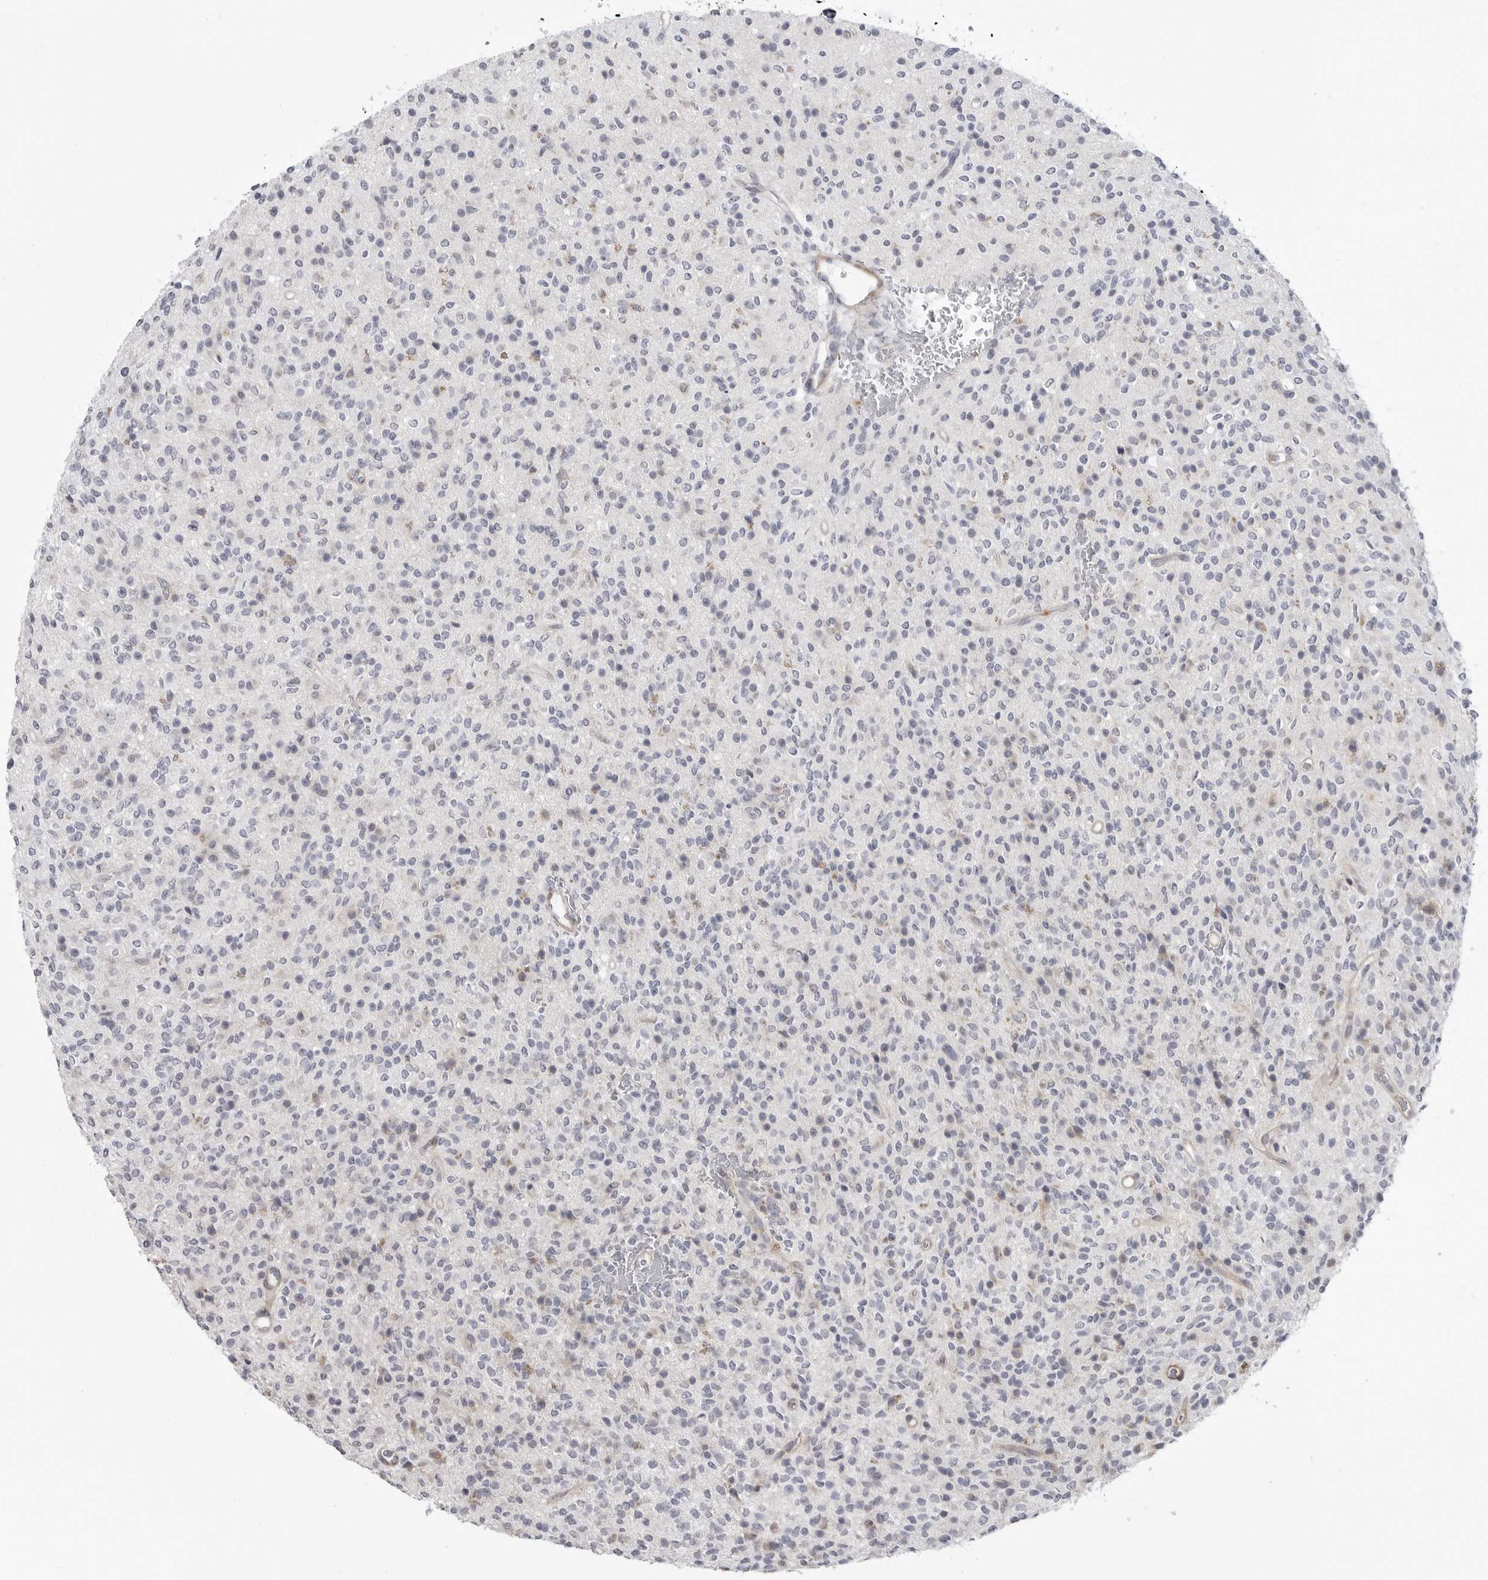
{"staining": {"intensity": "negative", "quantity": "none", "location": "none"}, "tissue": "glioma", "cell_type": "Tumor cells", "image_type": "cancer", "snomed": [{"axis": "morphology", "description": "Glioma, malignant, High grade"}, {"axis": "topography", "description": "Brain"}], "caption": "An image of human glioma is negative for staining in tumor cells.", "gene": "SCP2", "patient": {"sex": "male", "age": 34}}